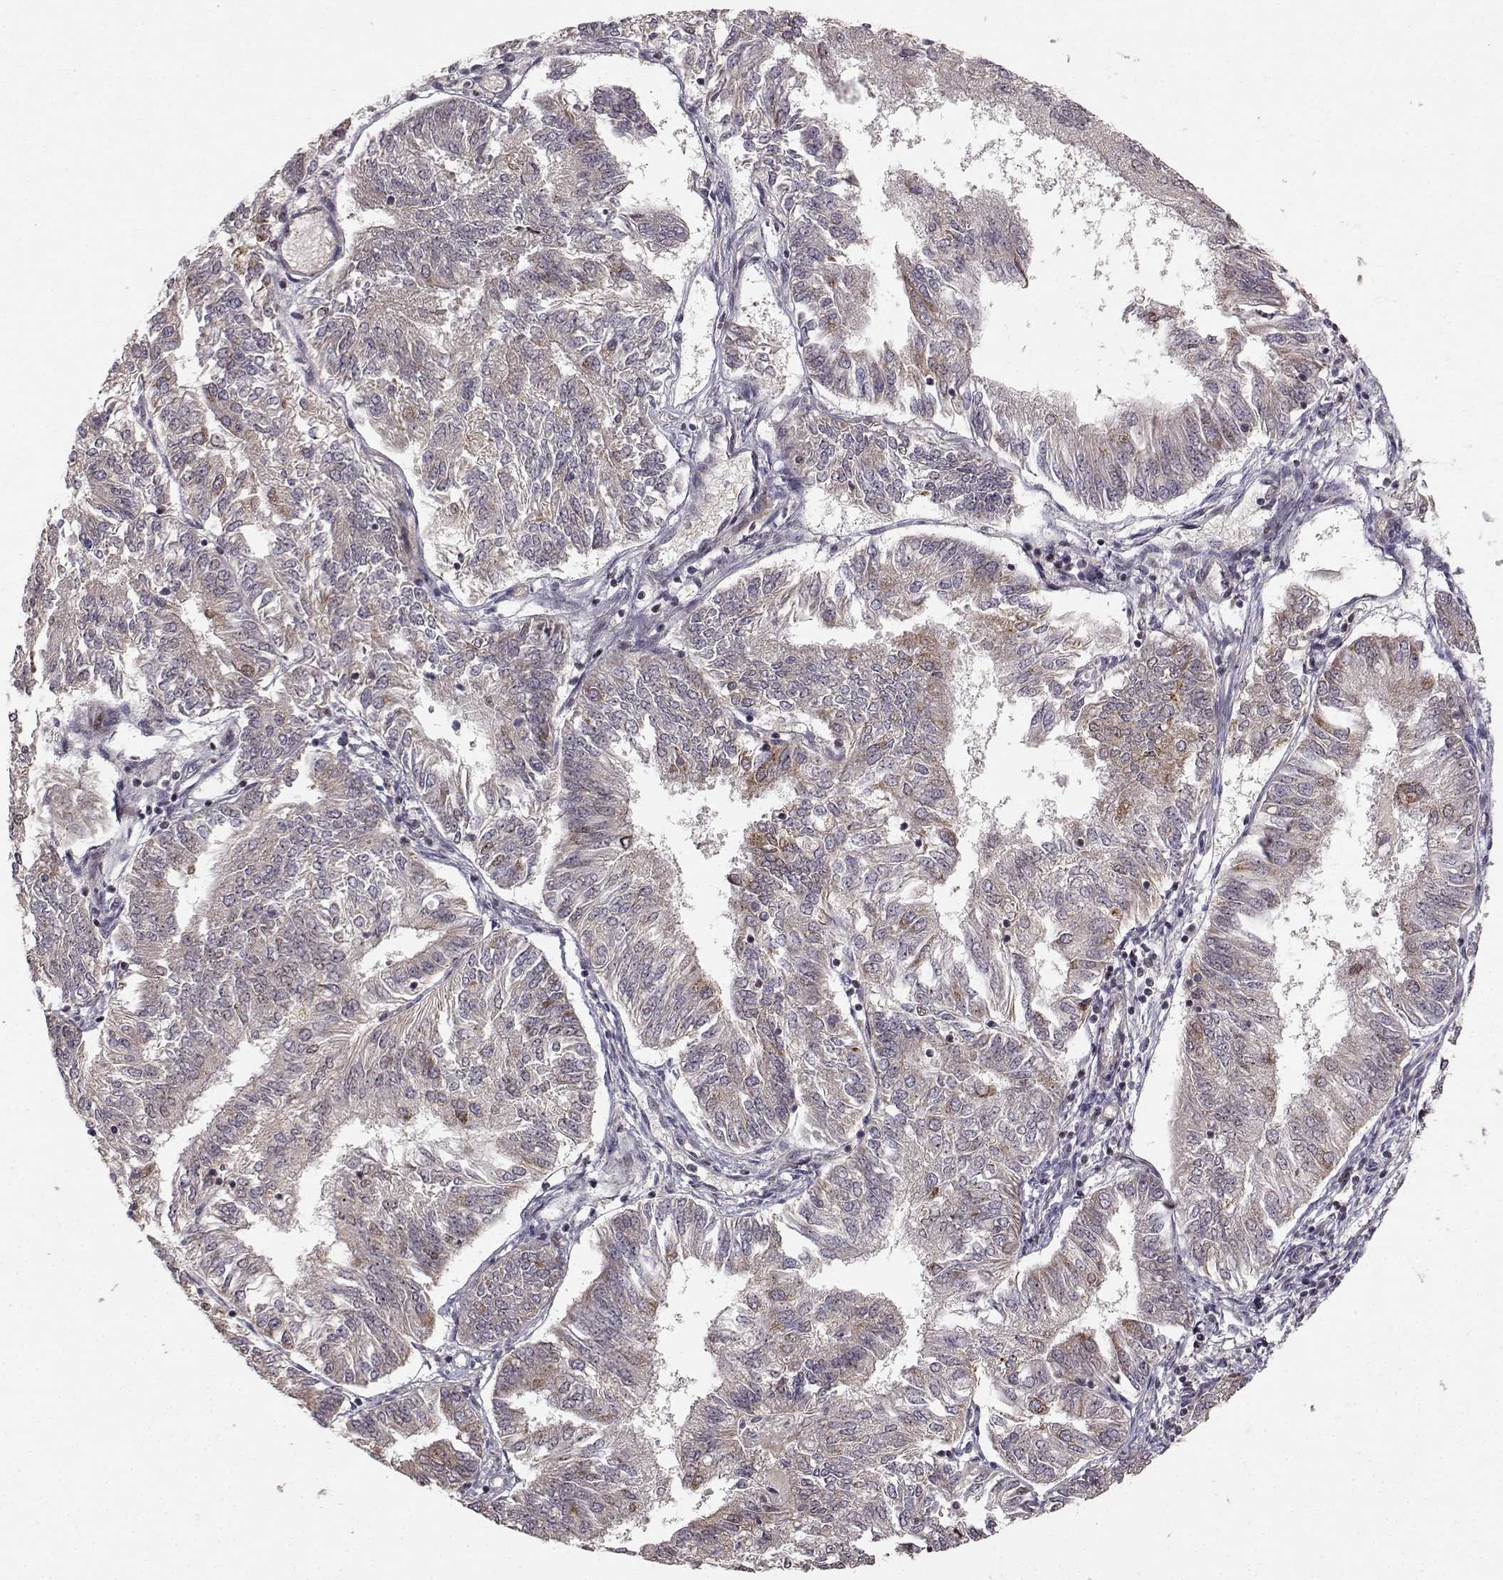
{"staining": {"intensity": "moderate", "quantity": "<25%", "location": "cytoplasmic/membranous"}, "tissue": "endometrial cancer", "cell_type": "Tumor cells", "image_type": "cancer", "snomed": [{"axis": "morphology", "description": "Adenocarcinoma, NOS"}, {"axis": "topography", "description": "Endometrium"}], "caption": "A micrograph of endometrial cancer stained for a protein demonstrates moderate cytoplasmic/membranous brown staining in tumor cells. (Brightfield microscopy of DAB IHC at high magnification).", "gene": "APC", "patient": {"sex": "female", "age": 58}}